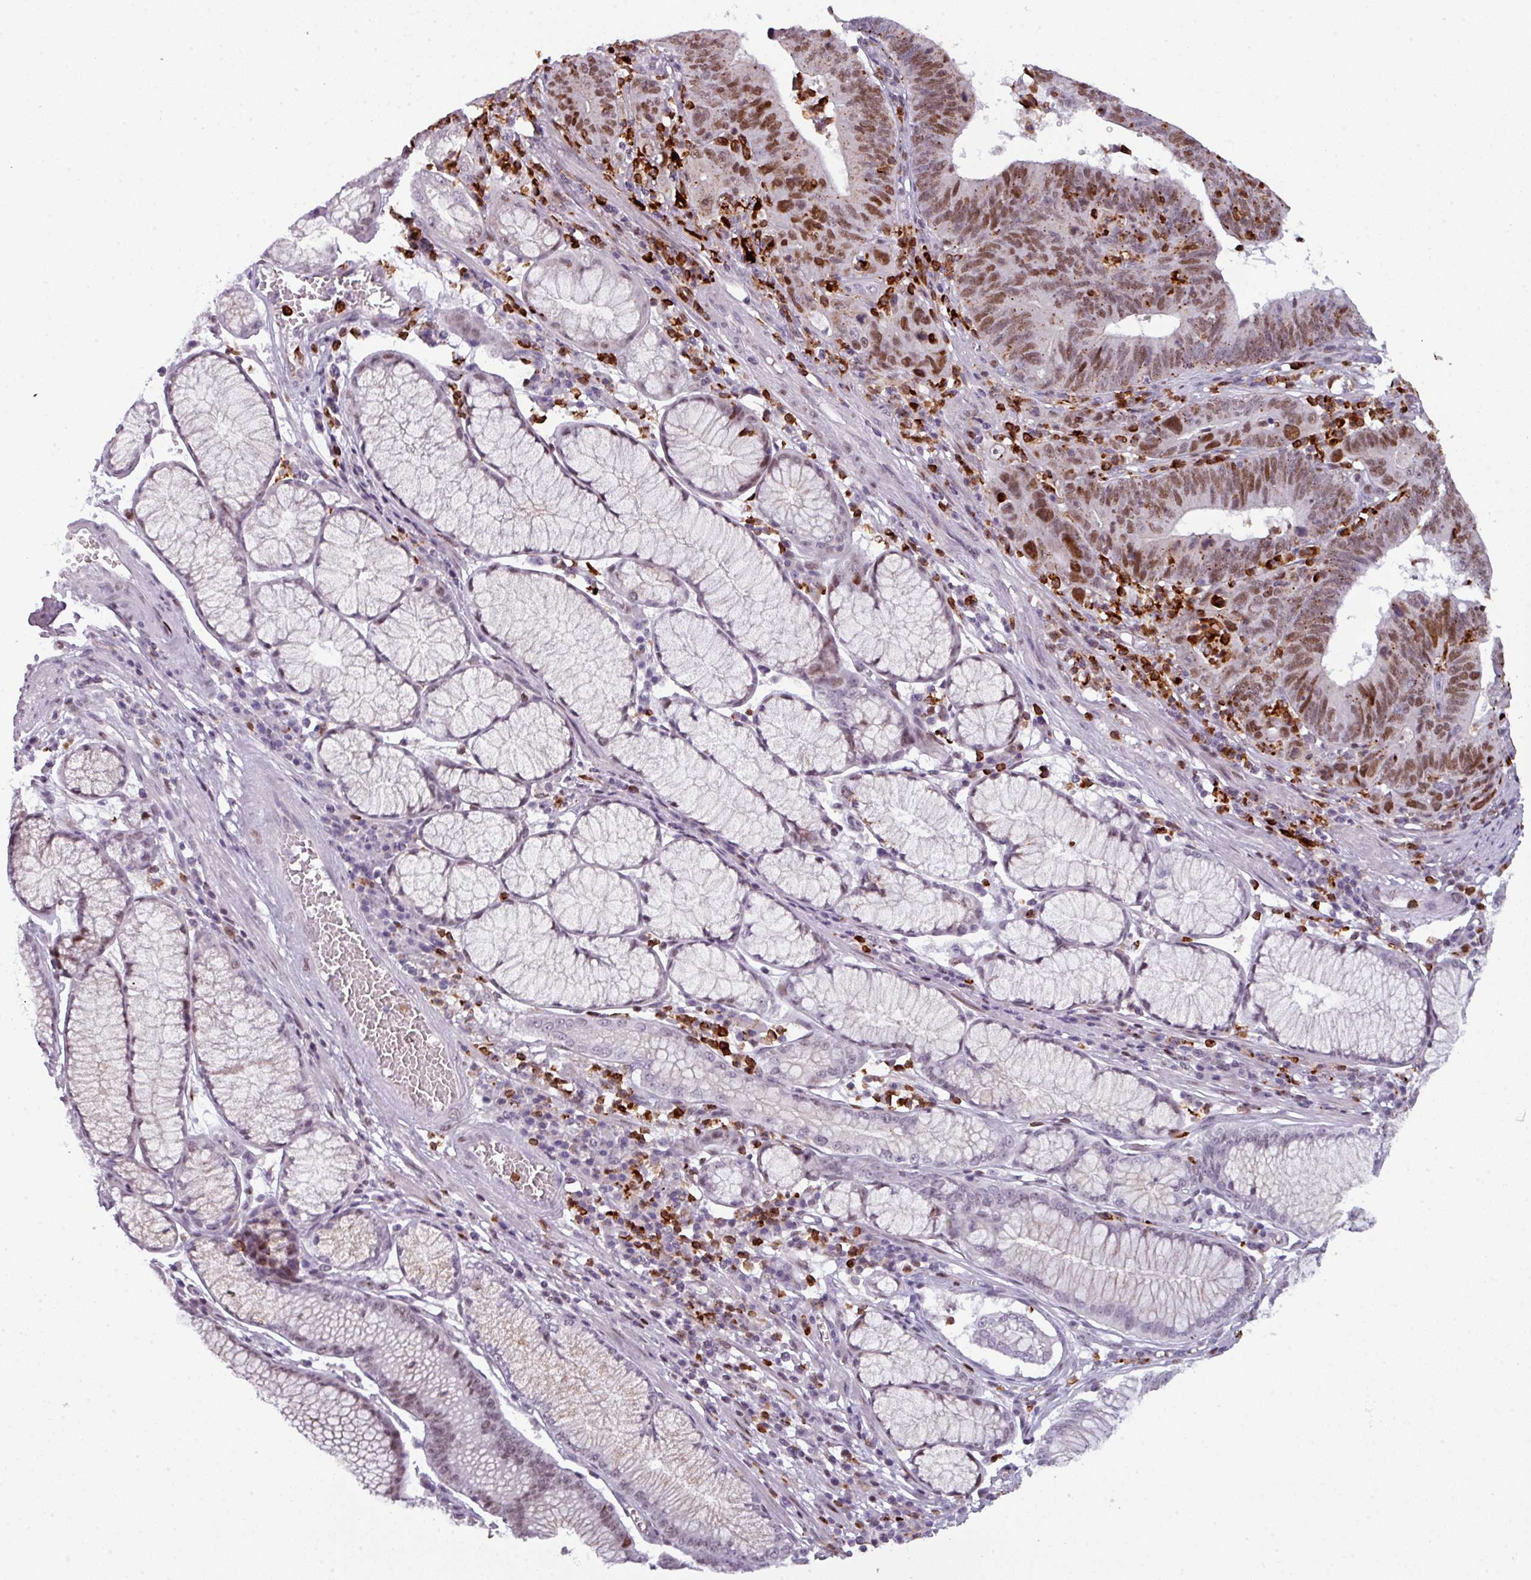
{"staining": {"intensity": "moderate", "quantity": ">75%", "location": "nuclear"}, "tissue": "stomach cancer", "cell_type": "Tumor cells", "image_type": "cancer", "snomed": [{"axis": "morphology", "description": "Adenocarcinoma, NOS"}, {"axis": "topography", "description": "Stomach"}], "caption": "Immunohistochemistry (IHC) (DAB (3,3'-diaminobenzidine)) staining of stomach cancer (adenocarcinoma) exhibits moderate nuclear protein expression in approximately >75% of tumor cells.", "gene": "TMEFF1", "patient": {"sex": "male", "age": 59}}